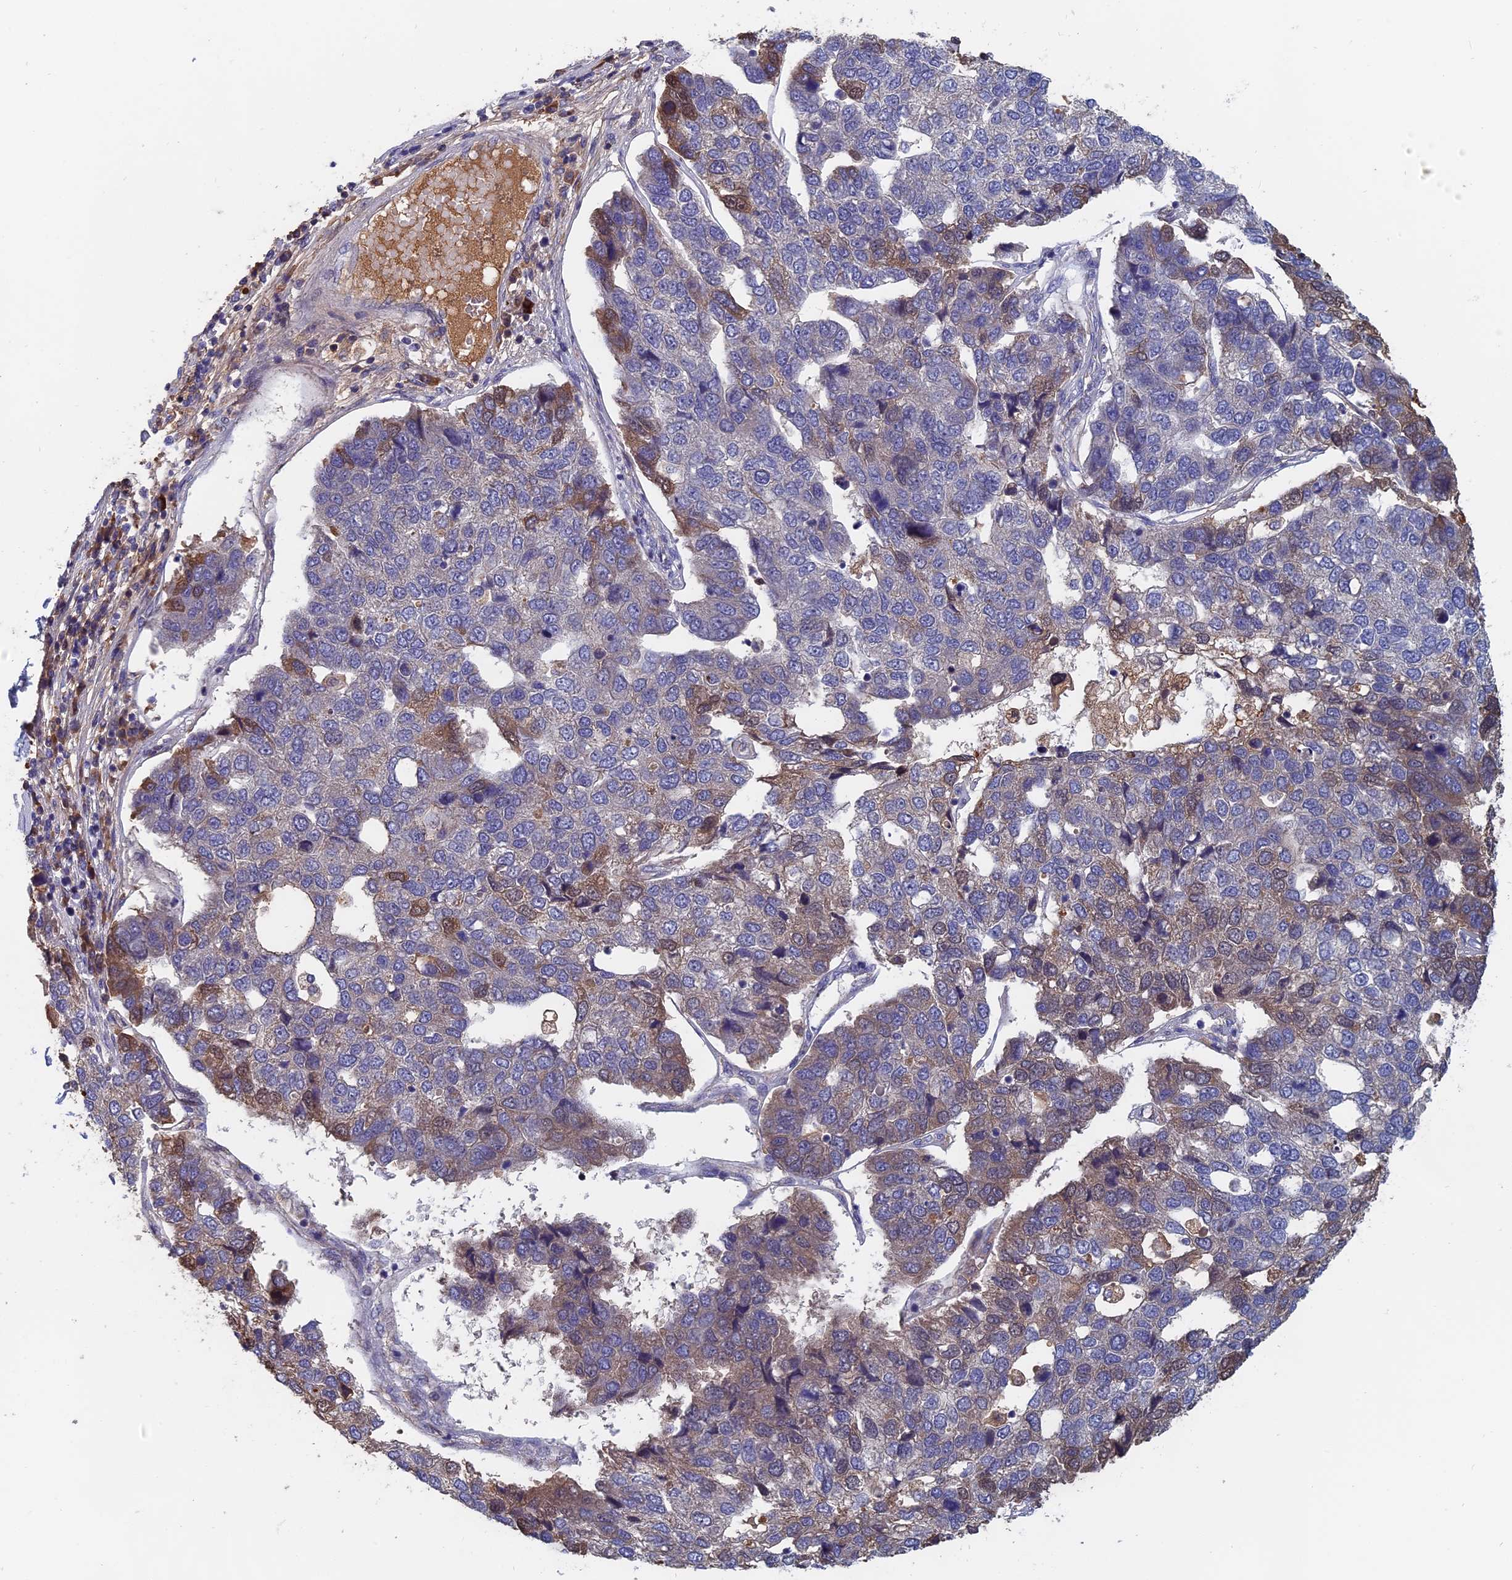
{"staining": {"intensity": "moderate", "quantity": "<25%", "location": "cytoplasmic/membranous"}, "tissue": "pancreatic cancer", "cell_type": "Tumor cells", "image_type": "cancer", "snomed": [{"axis": "morphology", "description": "Adenocarcinoma, NOS"}, {"axis": "topography", "description": "Pancreas"}], "caption": "Immunohistochemistry image of human pancreatic cancer stained for a protein (brown), which displays low levels of moderate cytoplasmic/membranous expression in about <25% of tumor cells.", "gene": "SLC33A1", "patient": {"sex": "female", "age": 61}}